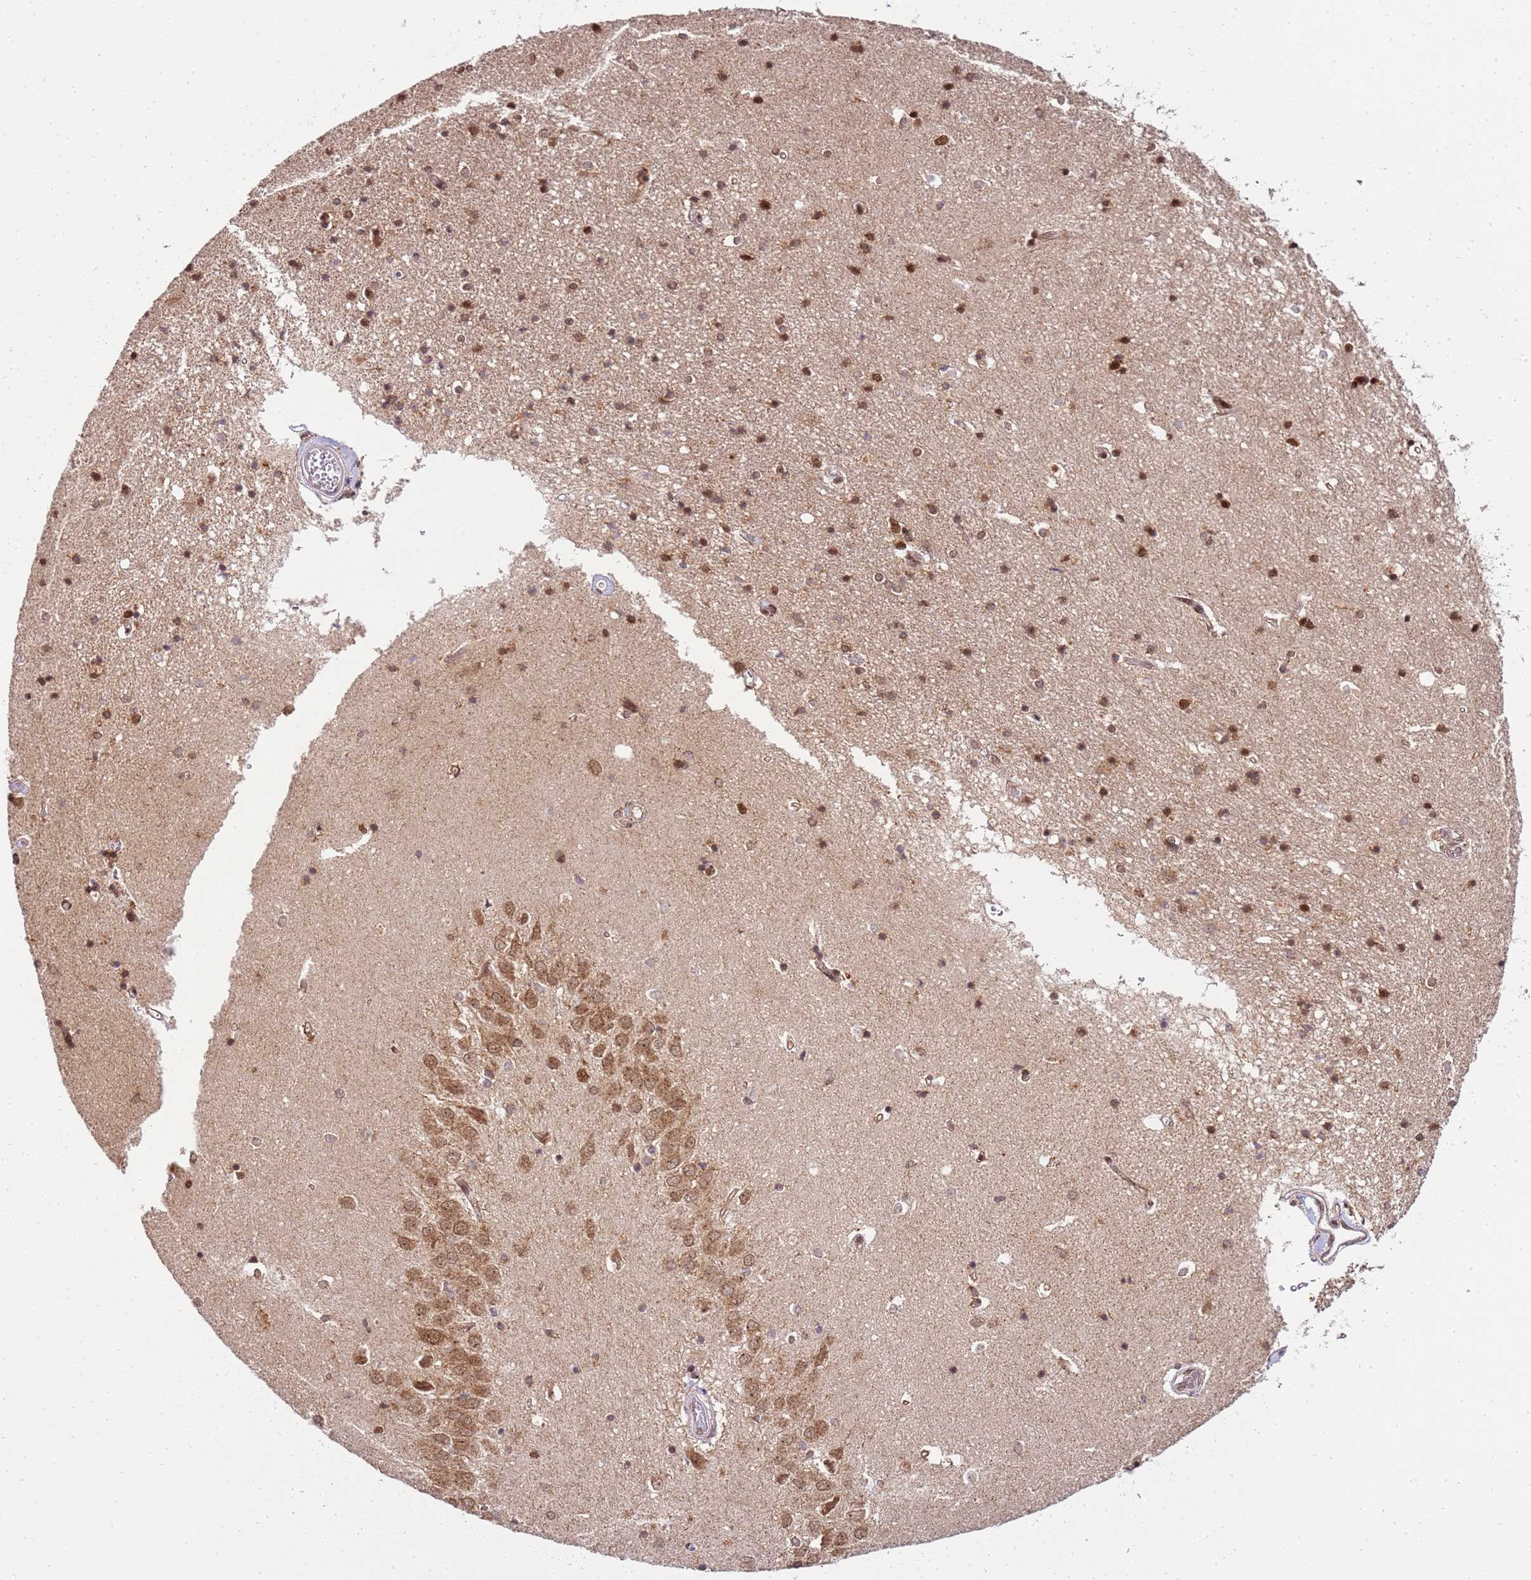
{"staining": {"intensity": "moderate", "quantity": ">75%", "location": "nuclear"}, "tissue": "hippocampus", "cell_type": "Glial cells", "image_type": "normal", "snomed": [{"axis": "morphology", "description": "Normal tissue, NOS"}, {"axis": "topography", "description": "Hippocampus"}], "caption": "Moderate nuclear protein expression is seen in about >75% of glial cells in hippocampus.", "gene": "PEX14", "patient": {"sex": "male", "age": 45}}